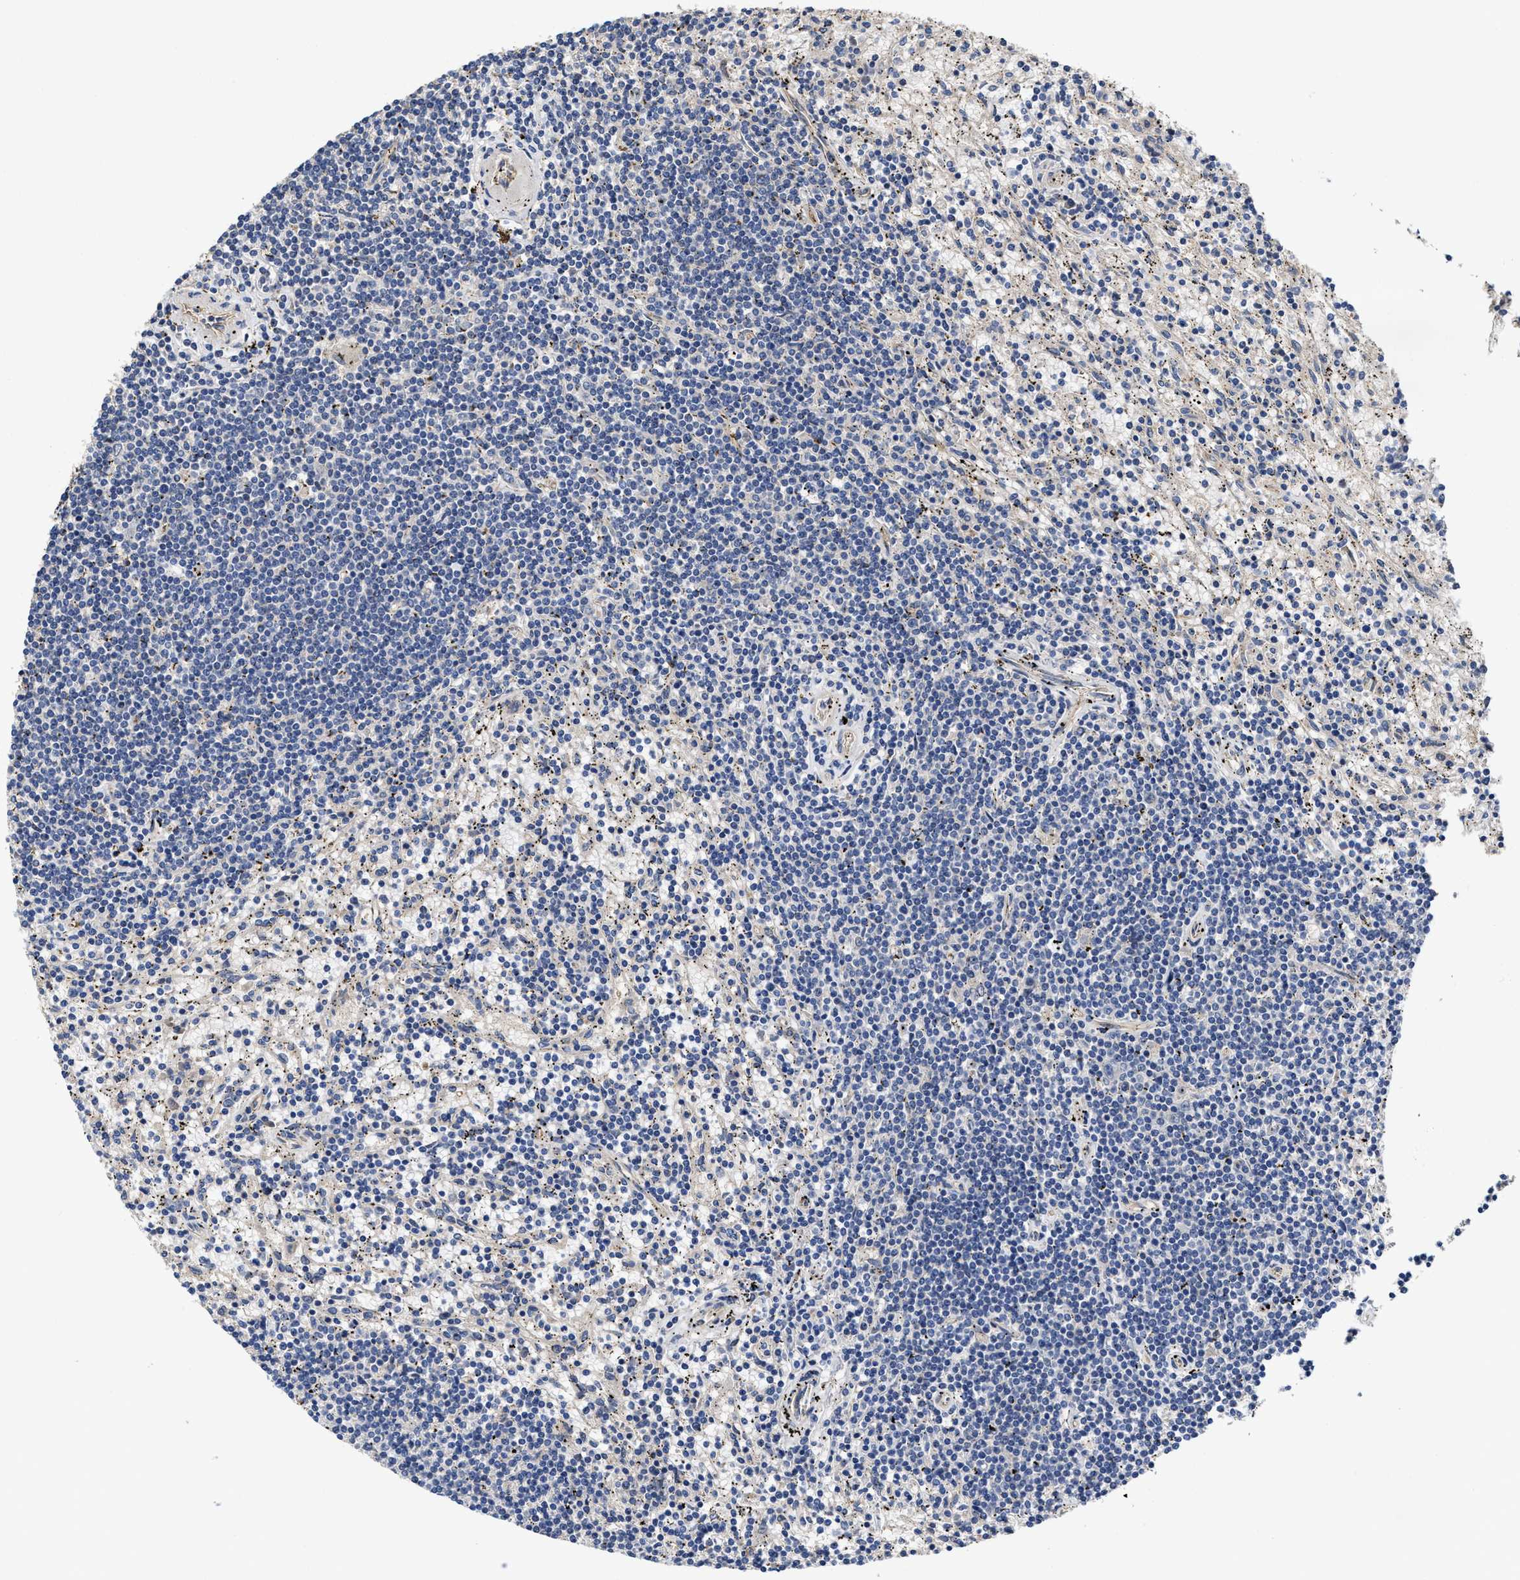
{"staining": {"intensity": "negative", "quantity": "none", "location": "none"}, "tissue": "lymphoma", "cell_type": "Tumor cells", "image_type": "cancer", "snomed": [{"axis": "morphology", "description": "Malignant lymphoma, non-Hodgkin's type, Low grade"}, {"axis": "topography", "description": "Spleen"}], "caption": "A histopathology image of human low-grade malignant lymphoma, non-Hodgkin's type is negative for staining in tumor cells.", "gene": "TRAF6", "patient": {"sex": "male", "age": 76}}